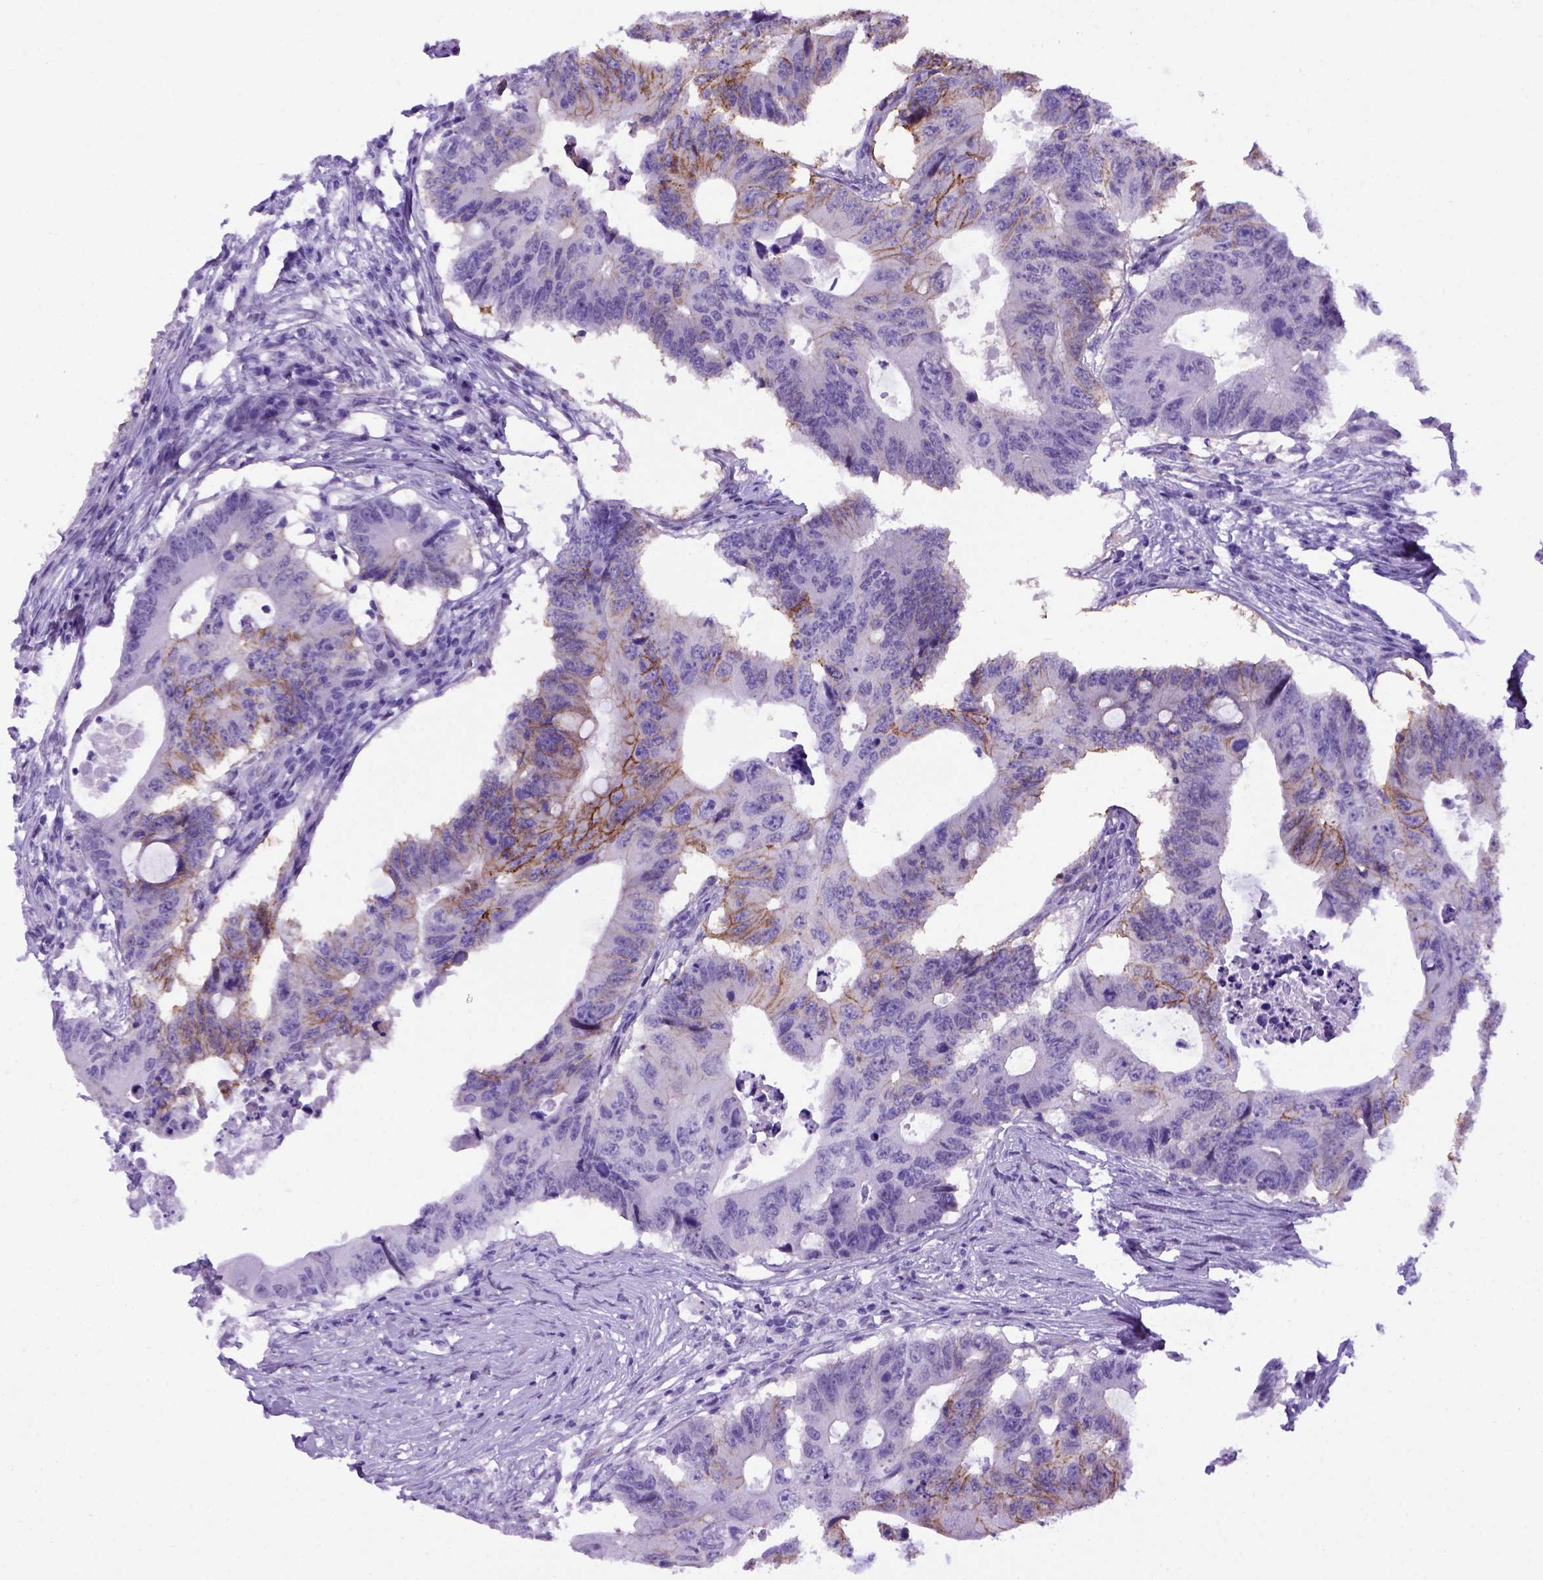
{"staining": {"intensity": "moderate", "quantity": "25%-75%", "location": "cytoplasmic/membranous"}, "tissue": "colorectal cancer", "cell_type": "Tumor cells", "image_type": "cancer", "snomed": [{"axis": "morphology", "description": "Adenocarcinoma, NOS"}, {"axis": "topography", "description": "Colon"}], "caption": "Protein staining of colorectal adenocarcinoma tissue exhibits moderate cytoplasmic/membranous expression in approximately 25%-75% of tumor cells. (brown staining indicates protein expression, while blue staining denotes nuclei).", "gene": "ADAM12", "patient": {"sex": "male", "age": 71}}